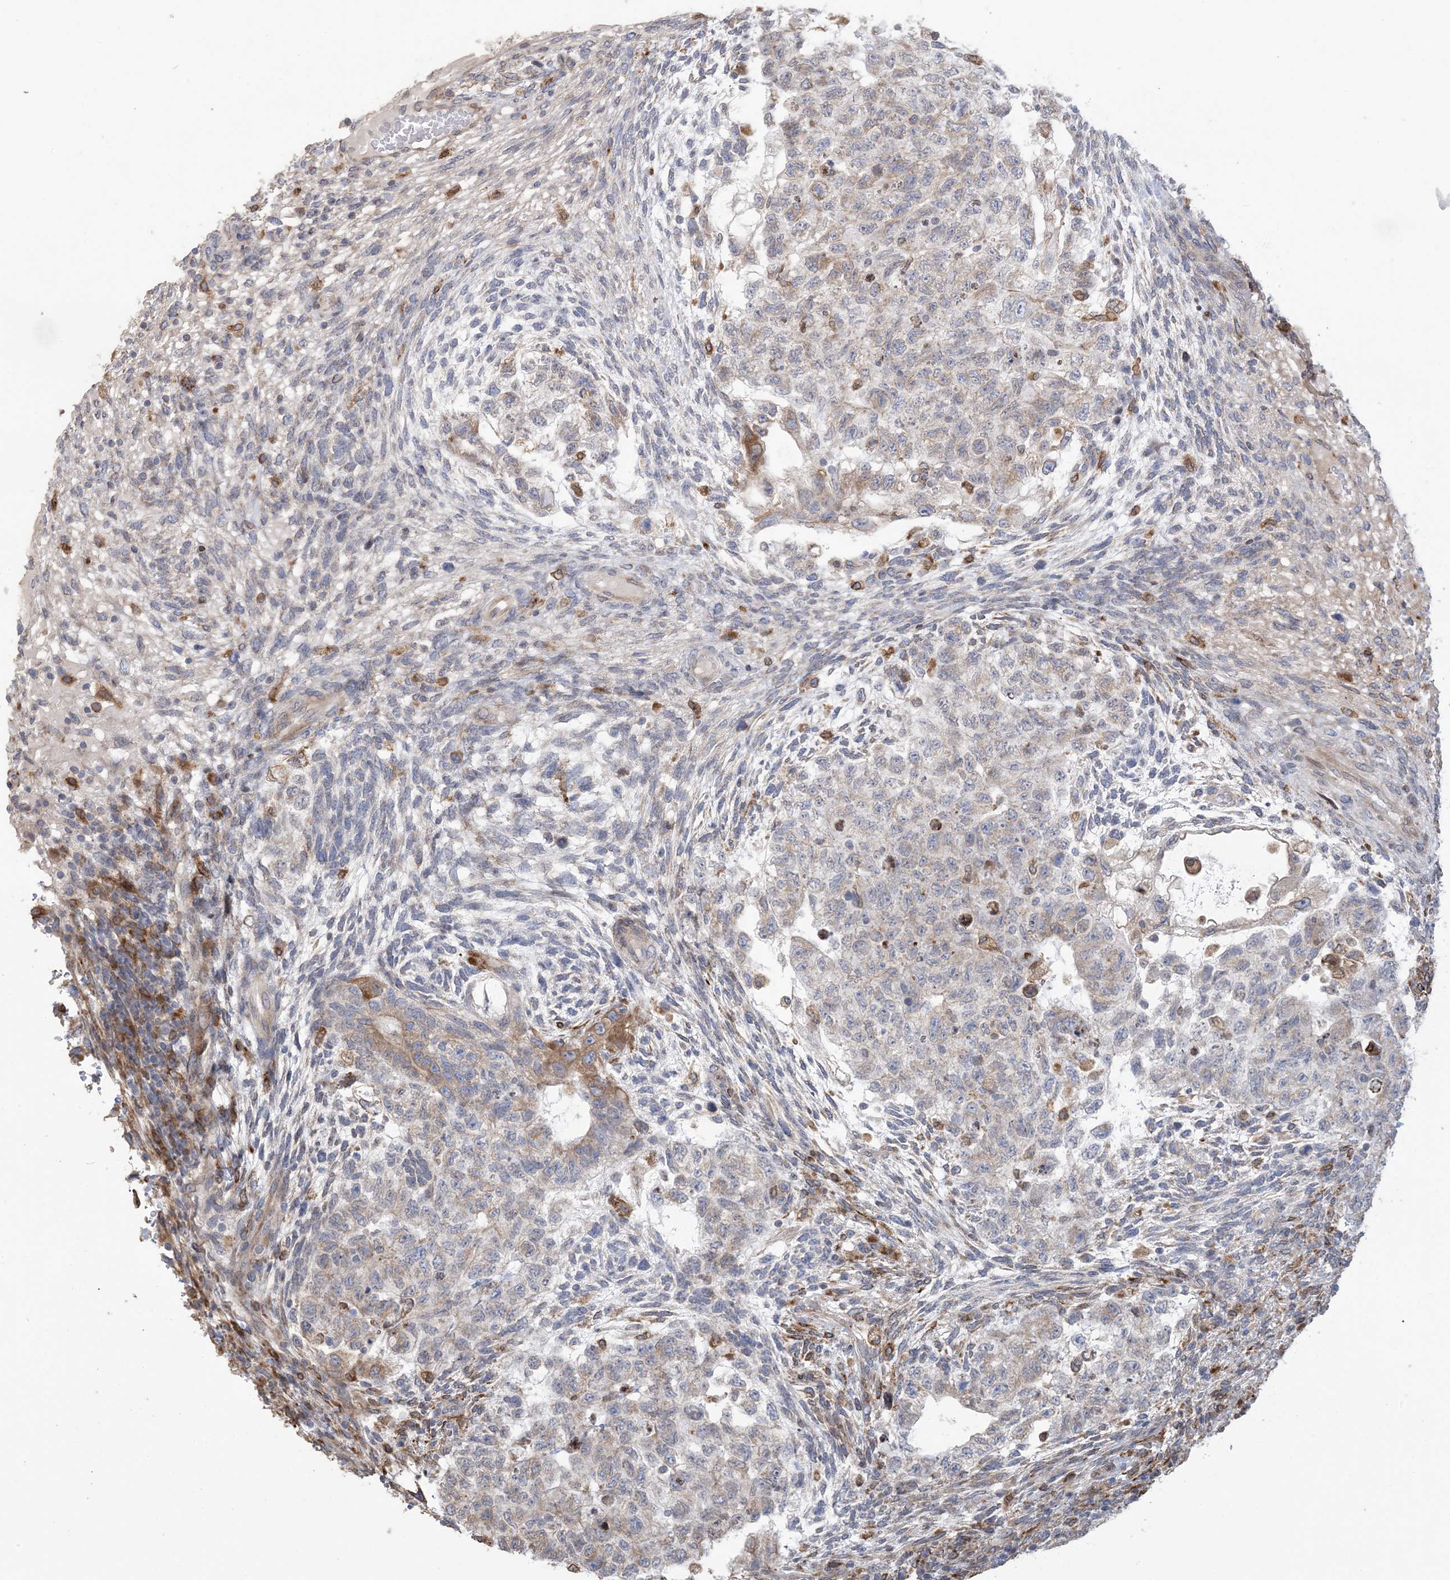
{"staining": {"intensity": "moderate", "quantity": "25%-75%", "location": "cytoplasmic/membranous"}, "tissue": "testis cancer", "cell_type": "Tumor cells", "image_type": "cancer", "snomed": [{"axis": "morphology", "description": "Carcinoma, Embryonal, NOS"}, {"axis": "topography", "description": "Testis"}], "caption": "A brown stain labels moderate cytoplasmic/membranous staining of a protein in human embryonal carcinoma (testis) tumor cells.", "gene": "SHANK1", "patient": {"sex": "male", "age": 36}}